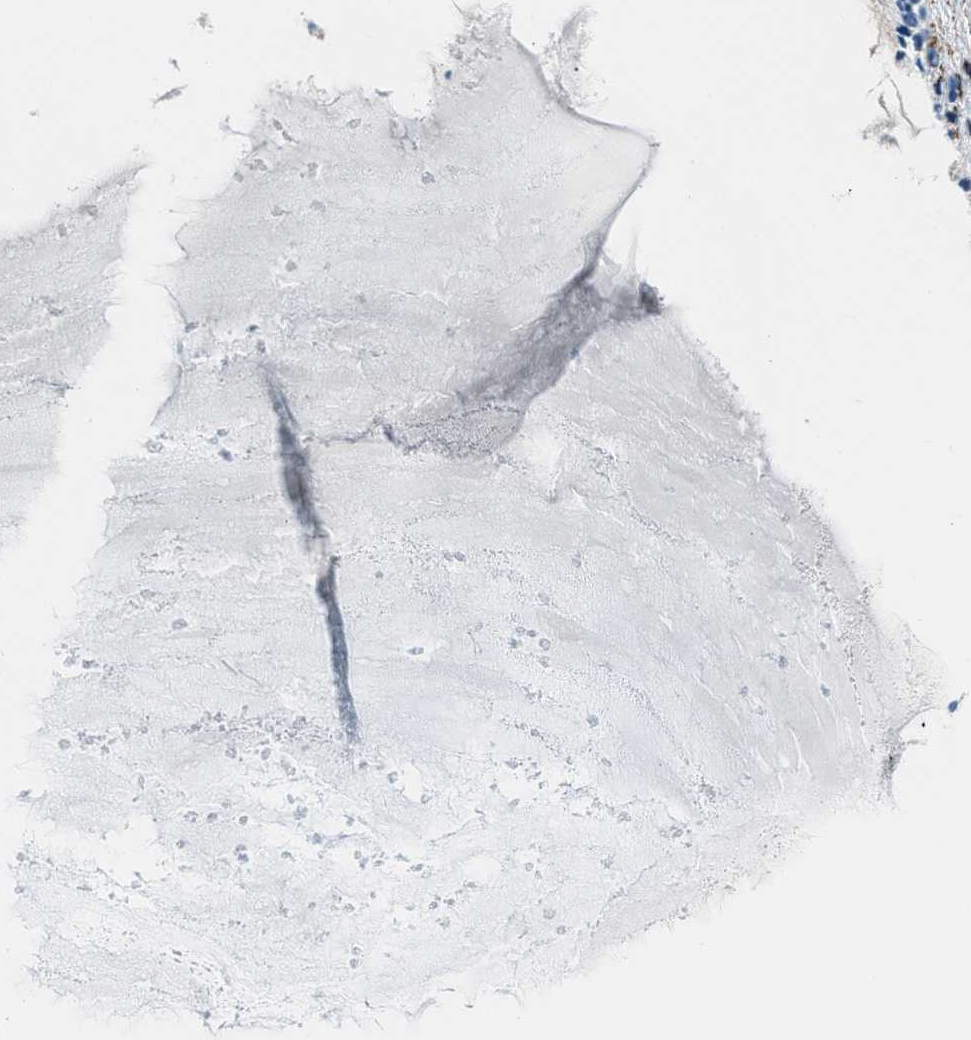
{"staining": {"intensity": "negative", "quantity": "none", "location": "none"}, "tissue": "nasopharynx", "cell_type": "Respiratory epithelial cells", "image_type": "normal", "snomed": [{"axis": "morphology", "description": "Normal tissue, NOS"}, {"axis": "topography", "description": "Nasopharynx"}], "caption": "Immunohistochemistry (IHC) micrograph of unremarkable nasopharynx: nasopharynx stained with DAB (3,3'-diaminobenzidine) reveals no significant protein positivity in respiratory epithelial cells.", "gene": "MGARP", "patient": {"sex": "male", "age": 21}}